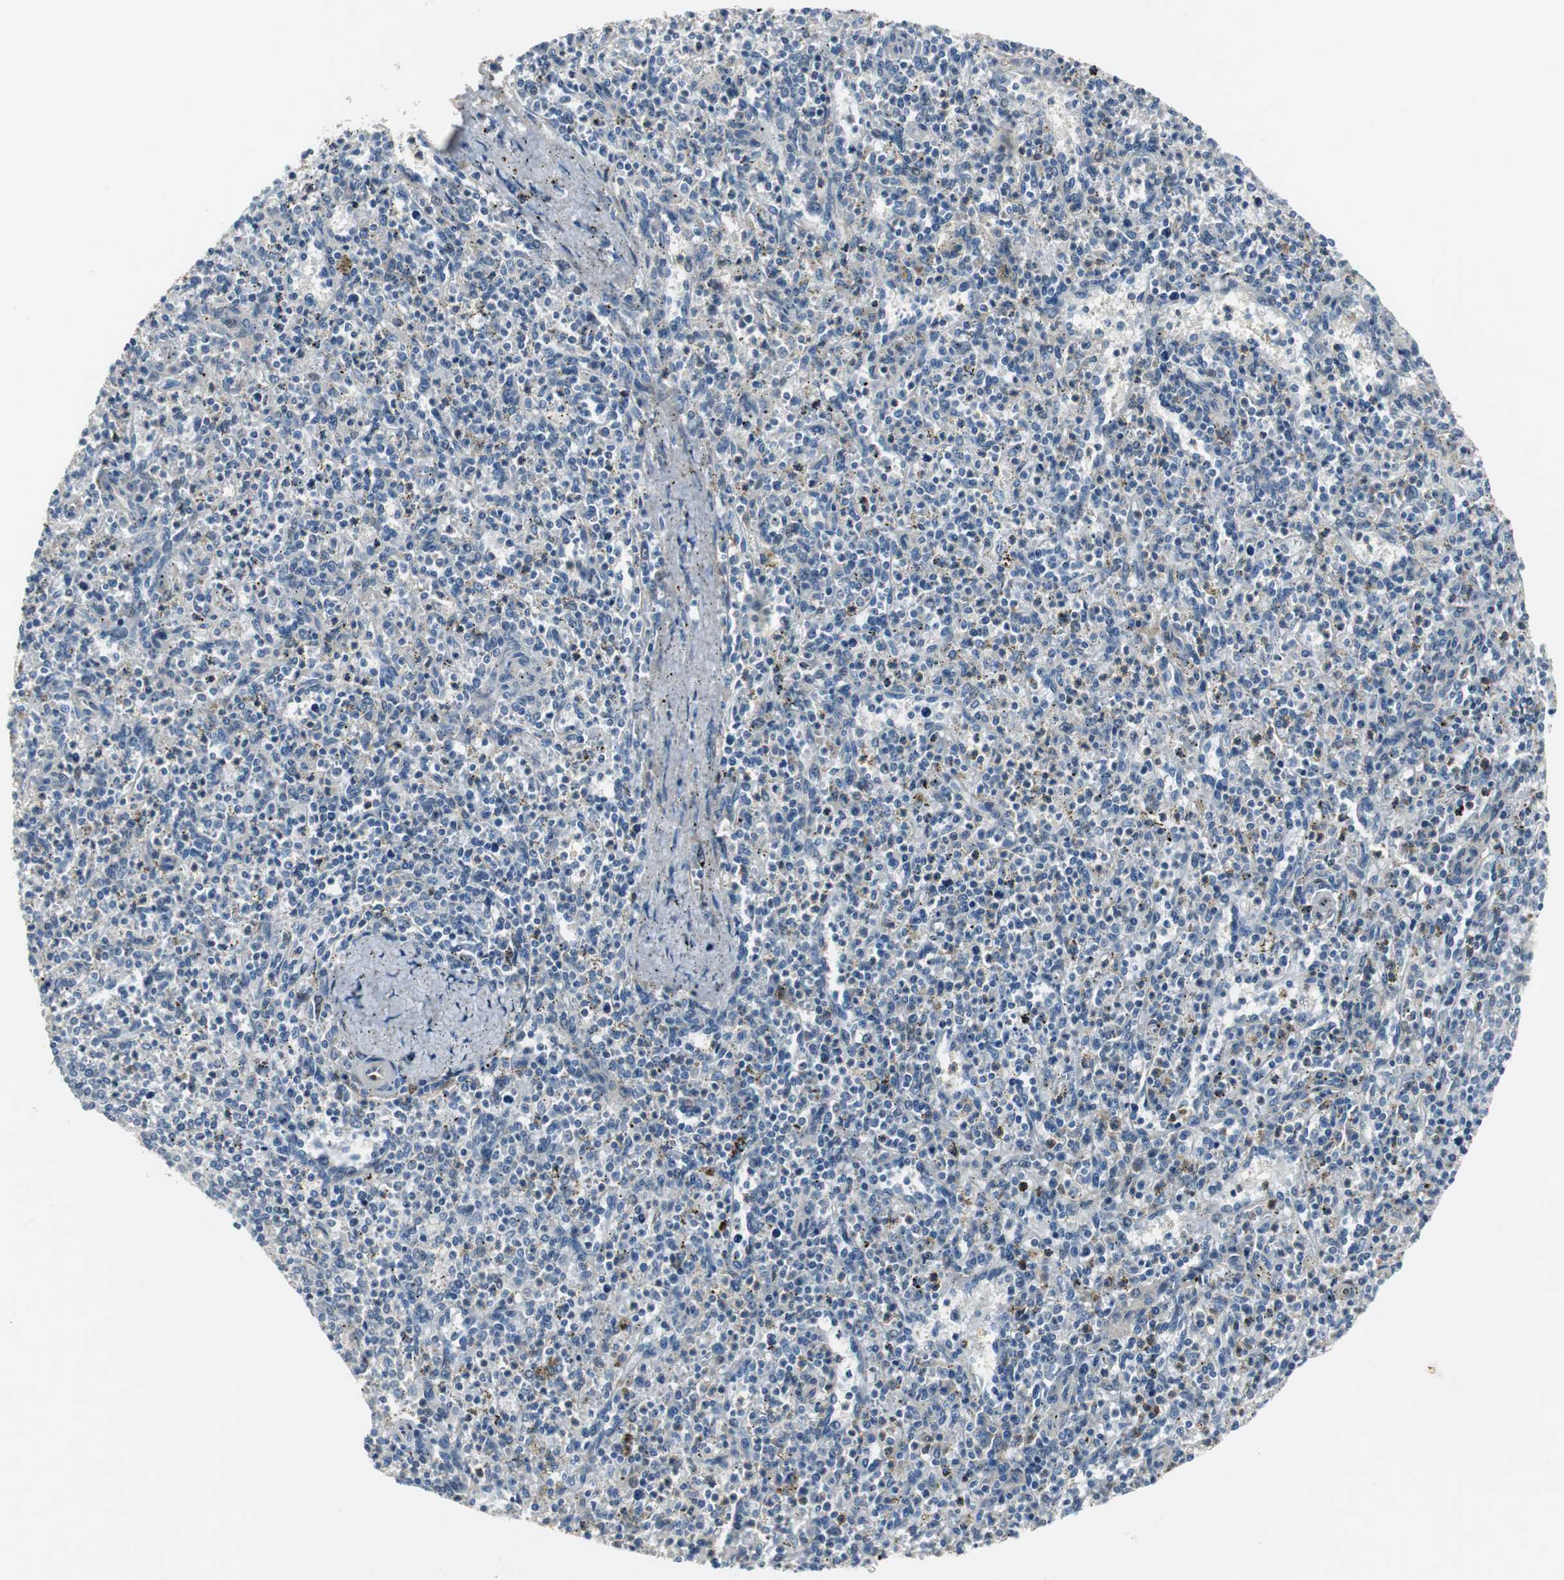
{"staining": {"intensity": "weak", "quantity": "<25%", "location": "cytoplasmic/membranous"}, "tissue": "spleen", "cell_type": "Cells in red pulp", "image_type": "normal", "snomed": [{"axis": "morphology", "description": "Normal tissue, NOS"}, {"axis": "topography", "description": "Spleen"}], "caption": "Immunohistochemical staining of unremarkable human spleen displays no significant positivity in cells in red pulp.", "gene": "FHL2", "patient": {"sex": "male", "age": 72}}